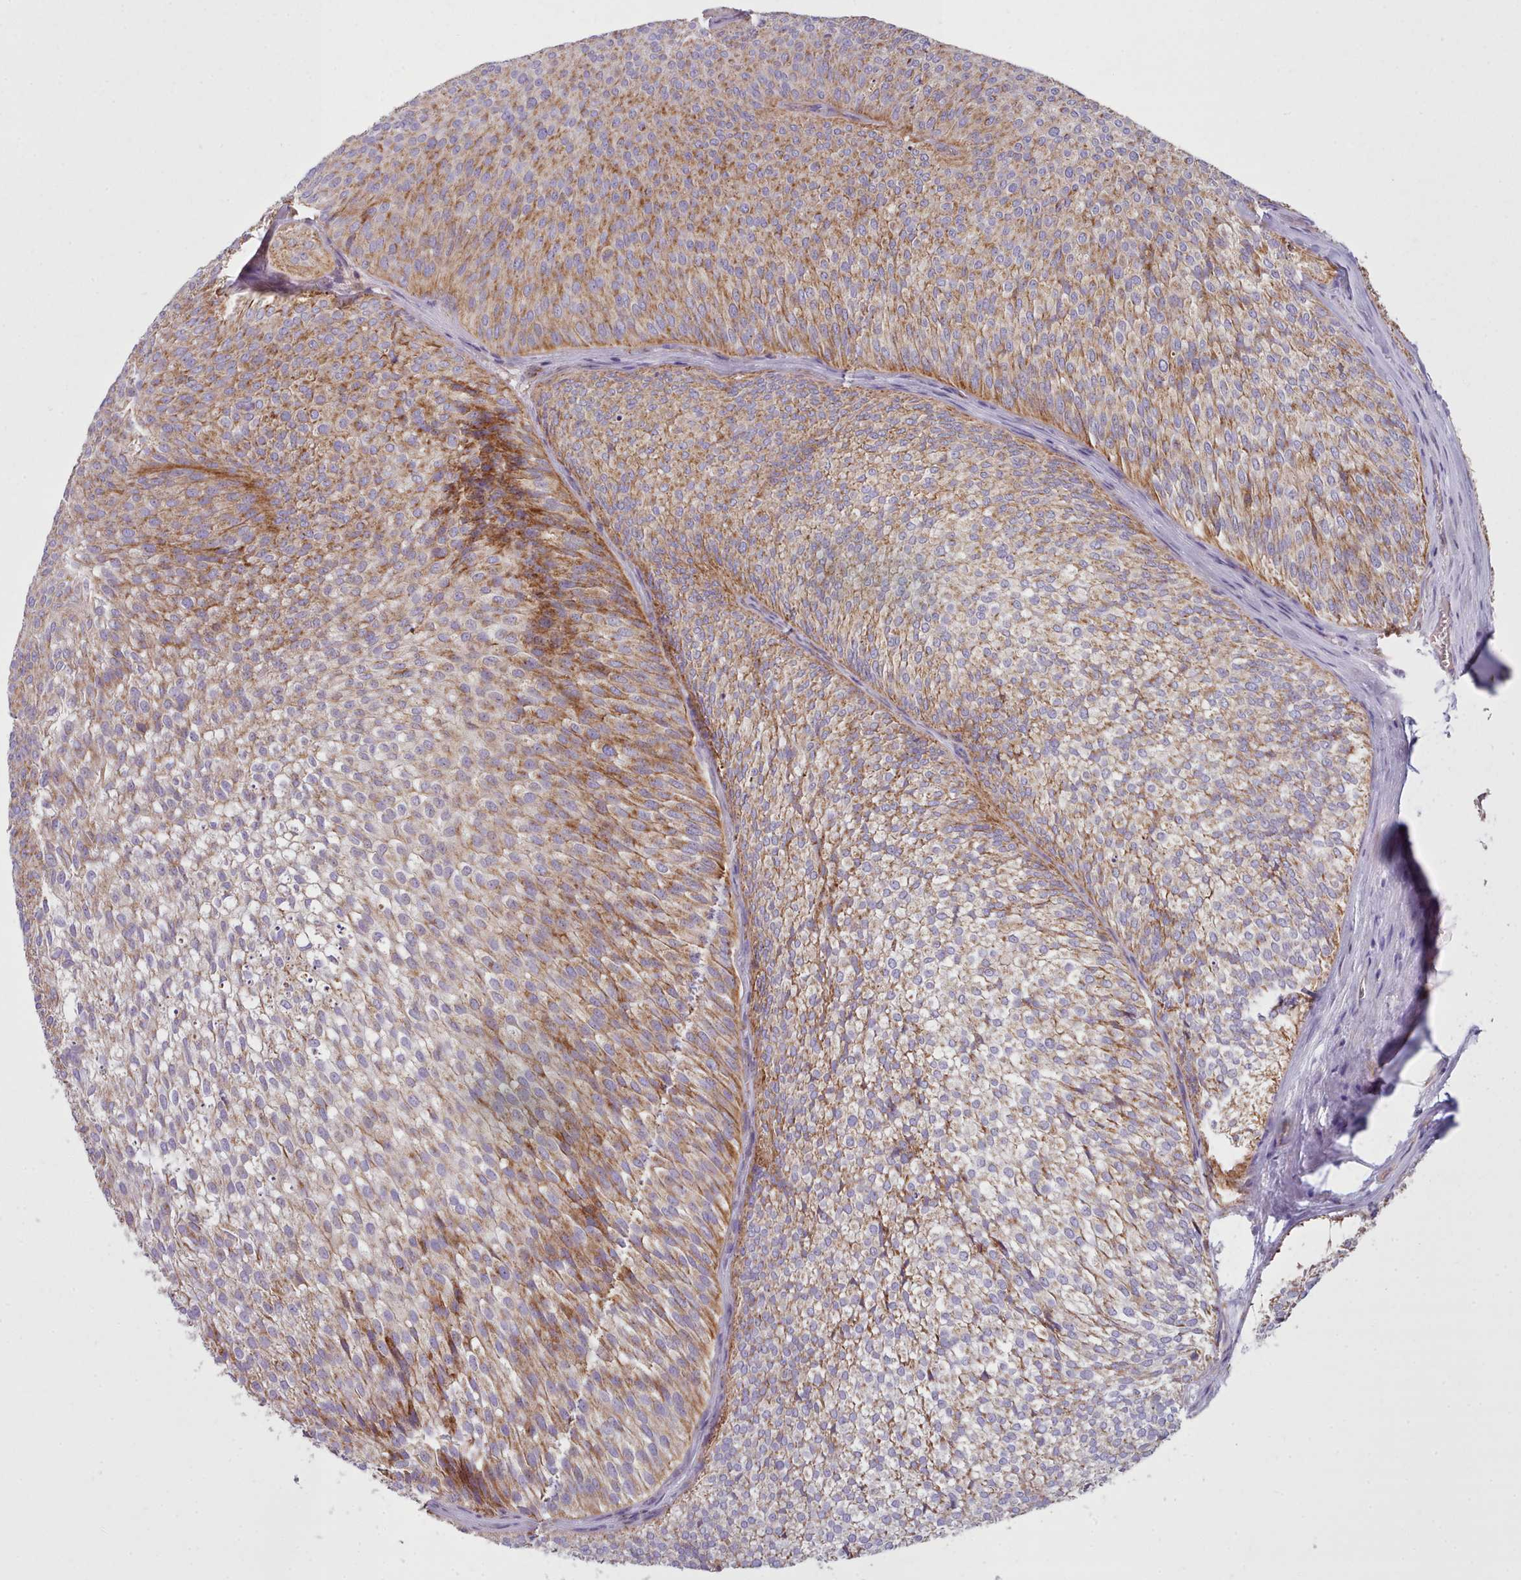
{"staining": {"intensity": "moderate", "quantity": ">75%", "location": "cytoplasmic/membranous"}, "tissue": "urothelial cancer", "cell_type": "Tumor cells", "image_type": "cancer", "snomed": [{"axis": "morphology", "description": "Urothelial carcinoma, Low grade"}, {"axis": "topography", "description": "Urinary bladder"}], "caption": "Moderate cytoplasmic/membranous positivity for a protein is seen in approximately >75% of tumor cells of urothelial cancer using immunohistochemistry.", "gene": "SRP54", "patient": {"sex": "male", "age": 91}}